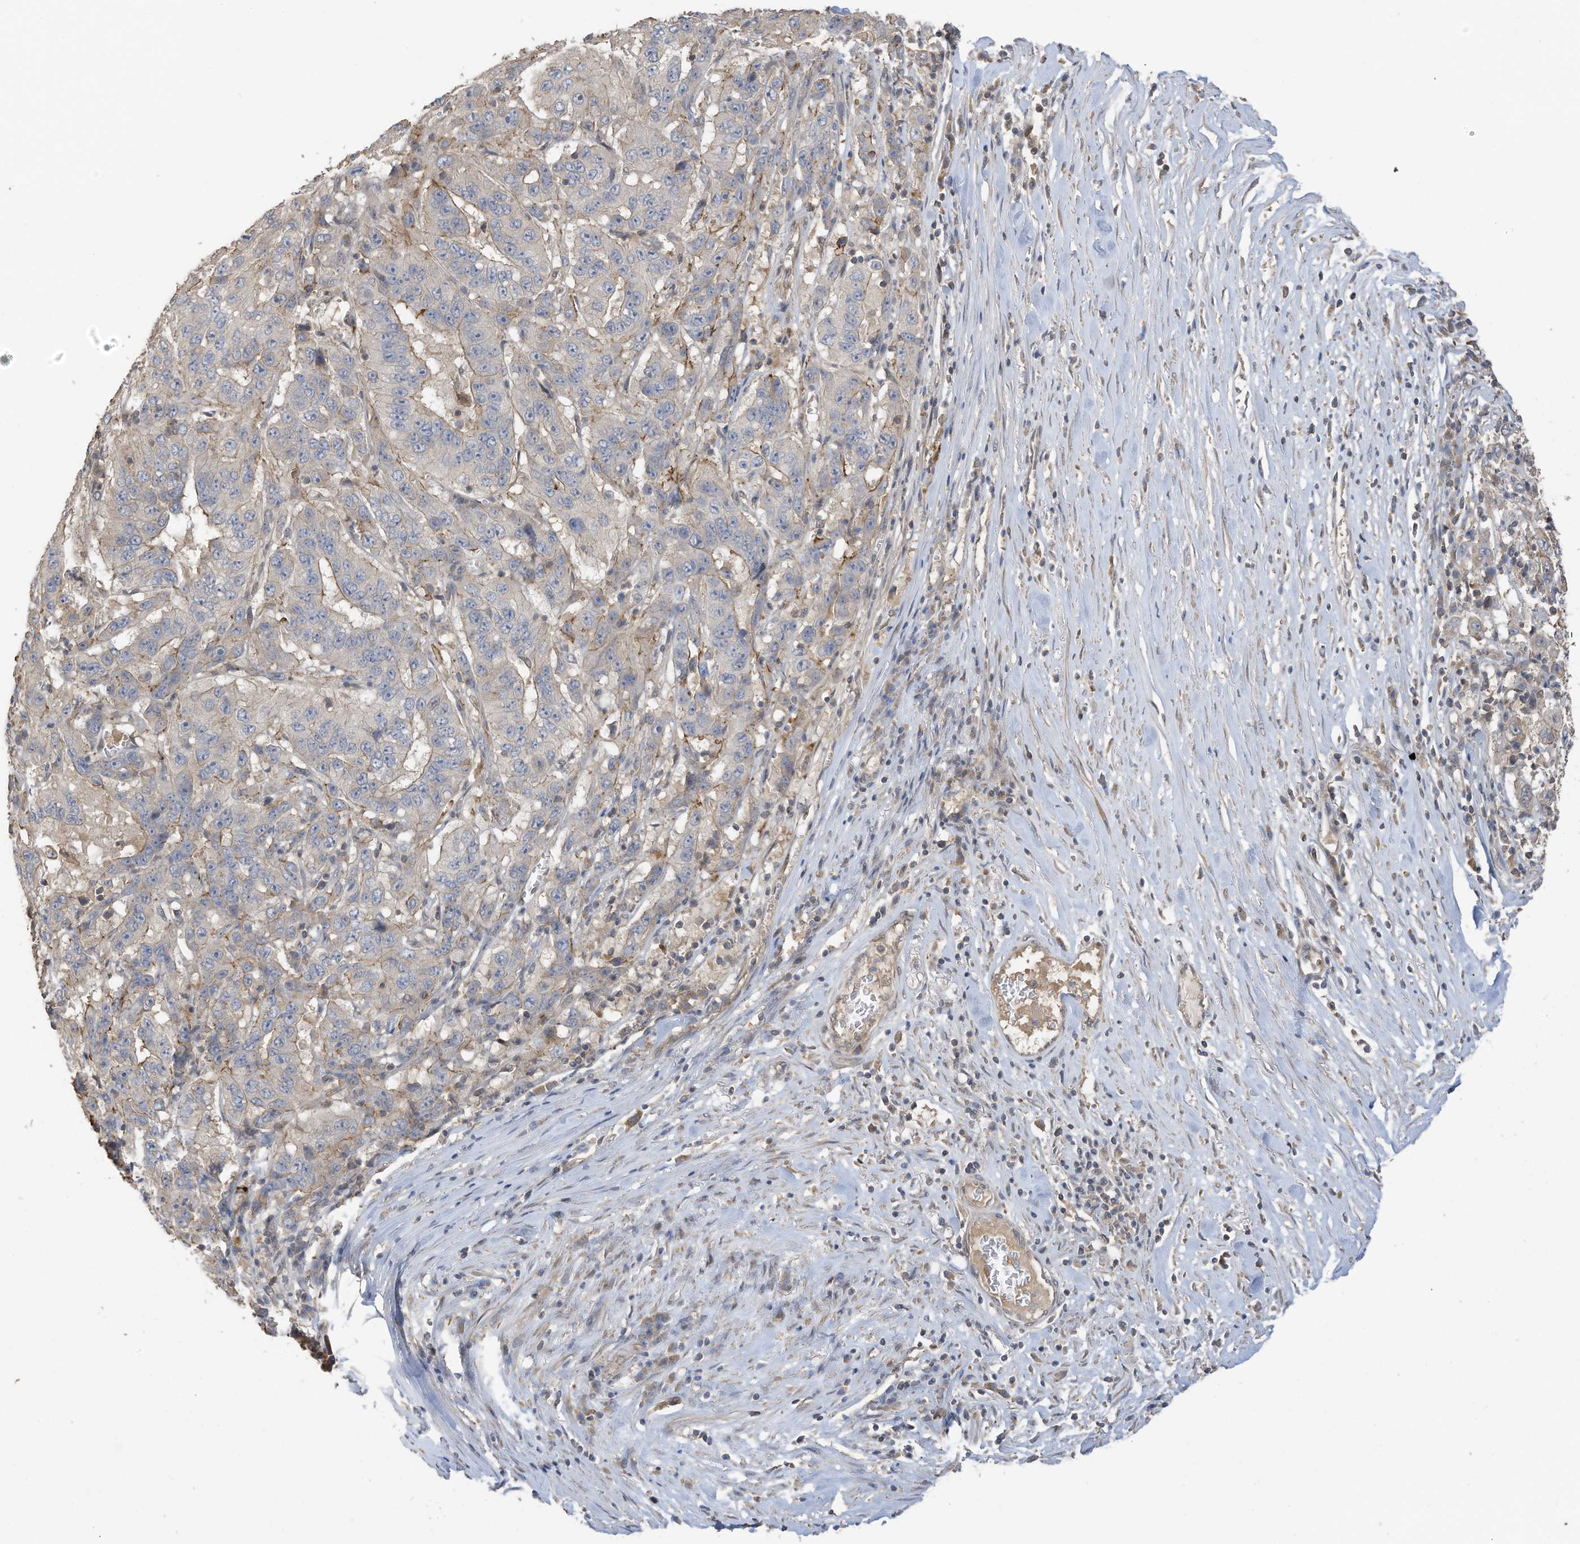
{"staining": {"intensity": "weak", "quantity": "<25%", "location": "cytoplasmic/membranous"}, "tissue": "pancreatic cancer", "cell_type": "Tumor cells", "image_type": "cancer", "snomed": [{"axis": "morphology", "description": "Adenocarcinoma, NOS"}, {"axis": "topography", "description": "Pancreas"}], "caption": "This is an IHC micrograph of human pancreatic cancer. There is no positivity in tumor cells.", "gene": "REC8", "patient": {"sex": "male", "age": 63}}